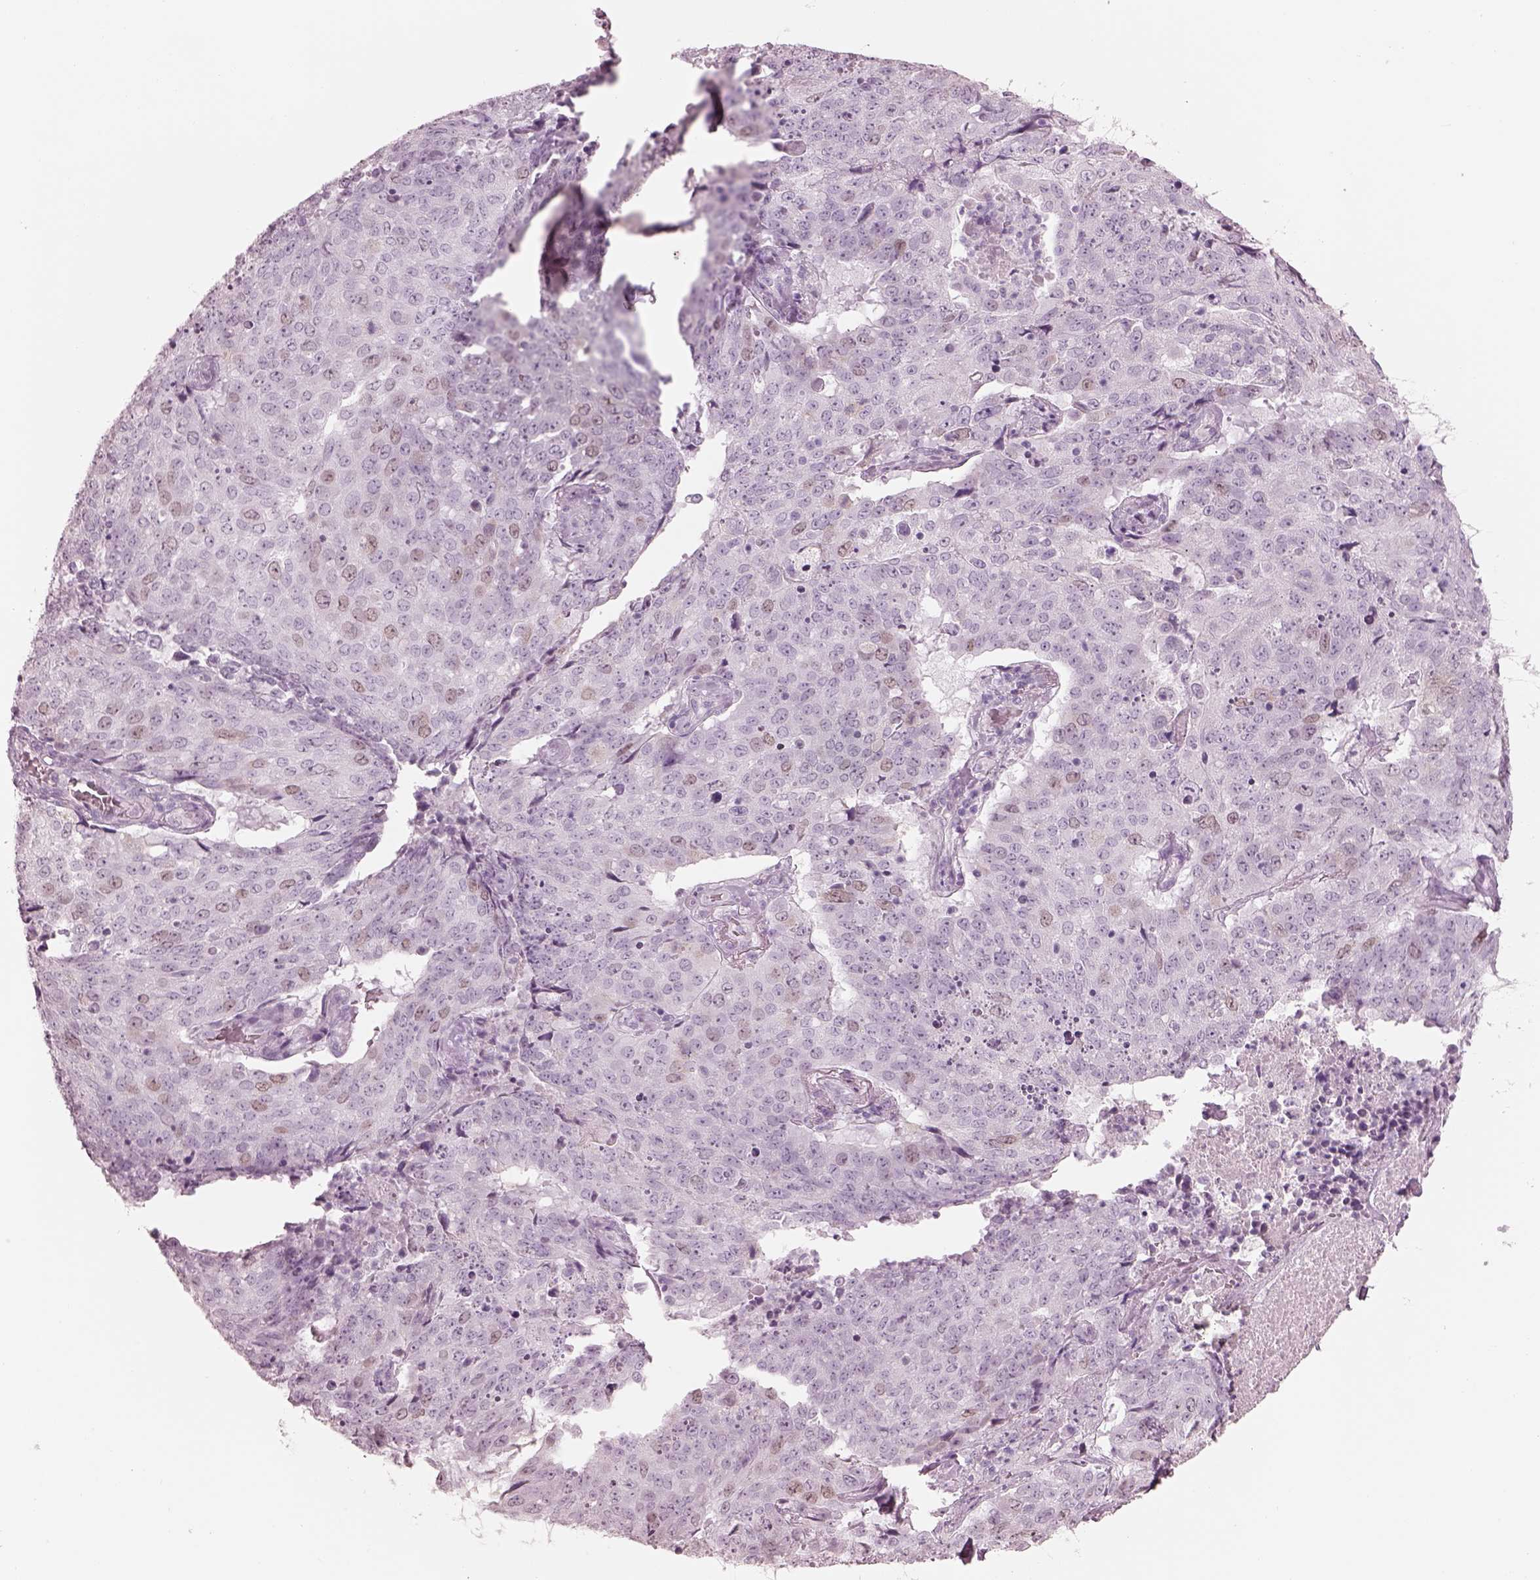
{"staining": {"intensity": "negative", "quantity": "none", "location": "none"}, "tissue": "lung cancer", "cell_type": "Tumor cells", "image_type": "cancer", "snomed": [{"axis": "morphology", "description": "Normal tissue, NOS"}, {"axis": "morphology", "description": "Squamous cell carcinoma, NOS"}, {"axis": "topography", "description": "Bronchus"}, {"axis": "topography", "description": "Lung"}], "caption": "Immunohistochemistry of squamous cell carcinoma (lung) exhibits no staining in tumor cells.", "gene": "KRTAP24-1", "patient": {"sex": "male", "age": 64}}